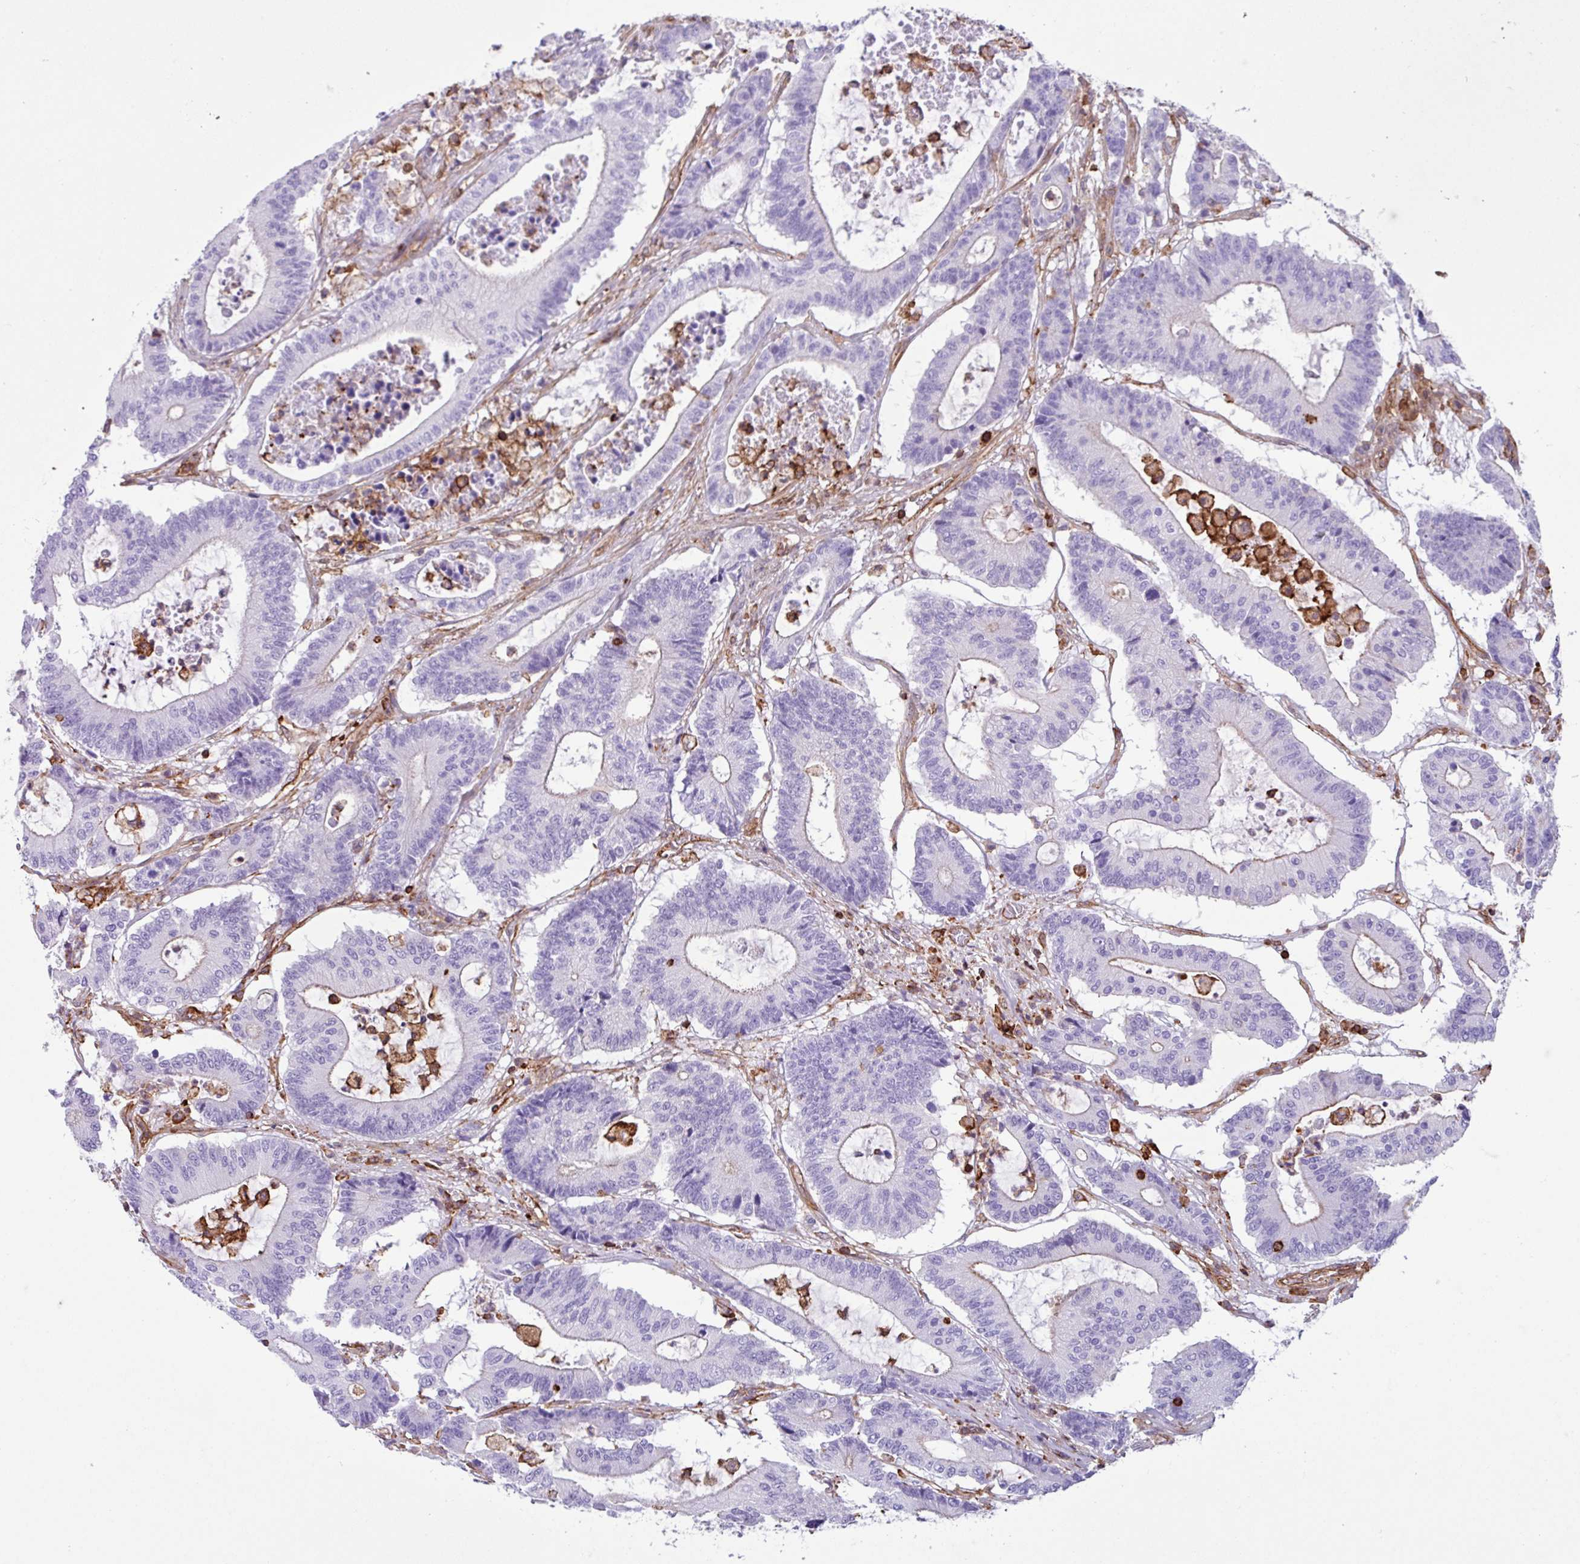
{"staining": {"intensity": "negative", "quantity": "none", "location": "none"}, "tissue": "colorectal cancer", "cell_type": "Tumor cells", "image_type": "cancer", "snomed": [{"axis": "morphology", "description": "Adenocarcinoma, NOS"}, {"axis": "topography", "description": "Colon"}], "caption": "Immunohistochemical staining of colorectal cancer (adenocarcinoma) displays no significant positivity in tumor cells.", "gene": "PPP1R18", "patient": {"sex": "female", "age": 84}}